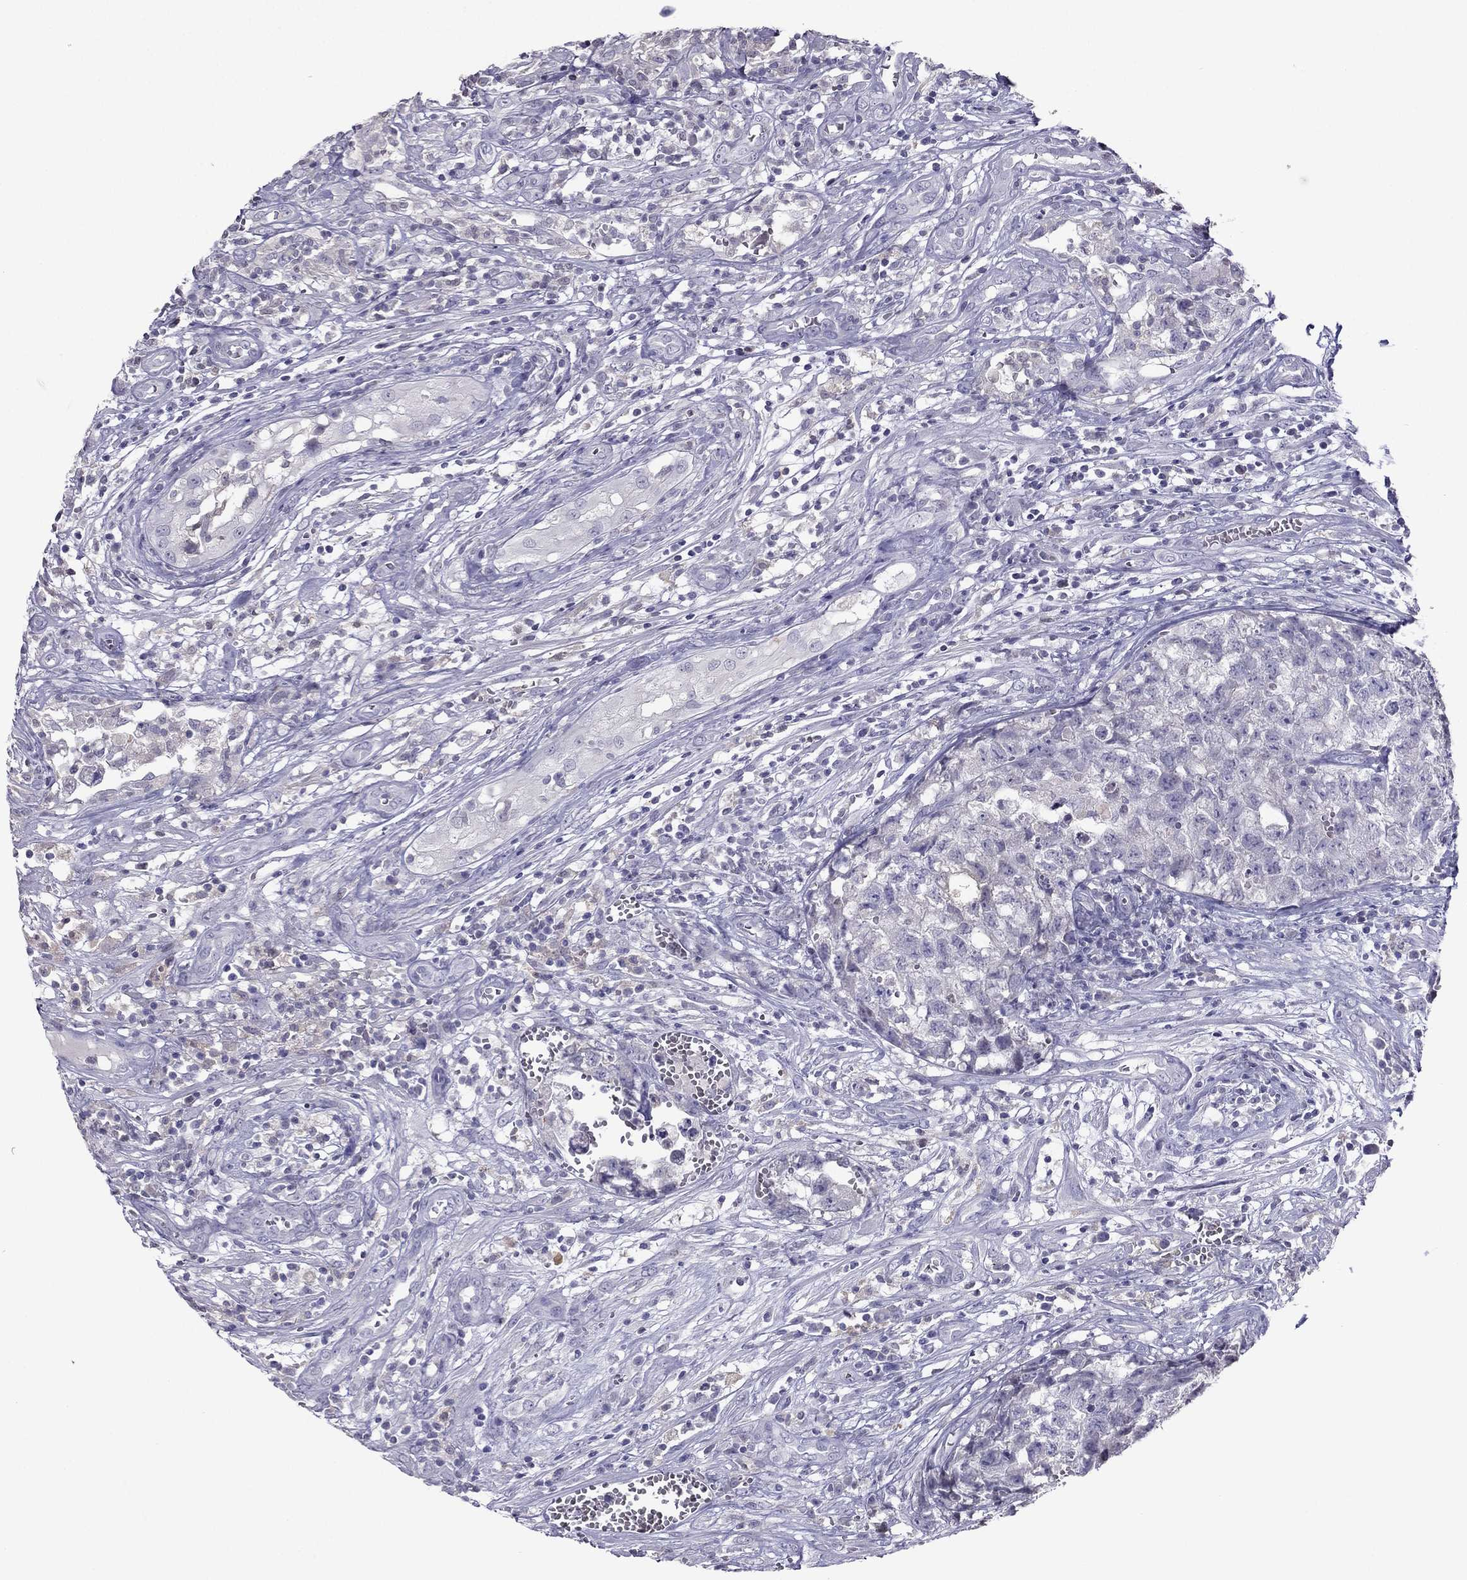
{"staining": {"intensity": "negative", "quantity": "none", "location": "none"}, "tissue": "testis cancer", "cell_type": "Tumor cells", "image_type": "cancer", "snomed": [{"axis": "morphology", "description": "Seminoma, NOS"}, {"axis": "morphology", "description": "Carcinoma, Embryonal, NOS"}, {"axis": "topography", "description": "Testis"}], "caption": "Immunohistochemistry photomicrograph of testis cancer stained for a protein (brown), which reveals no expression in tumor cells.", "gene": "RGS8", "patient": {"sex": "male", "age": 22}}